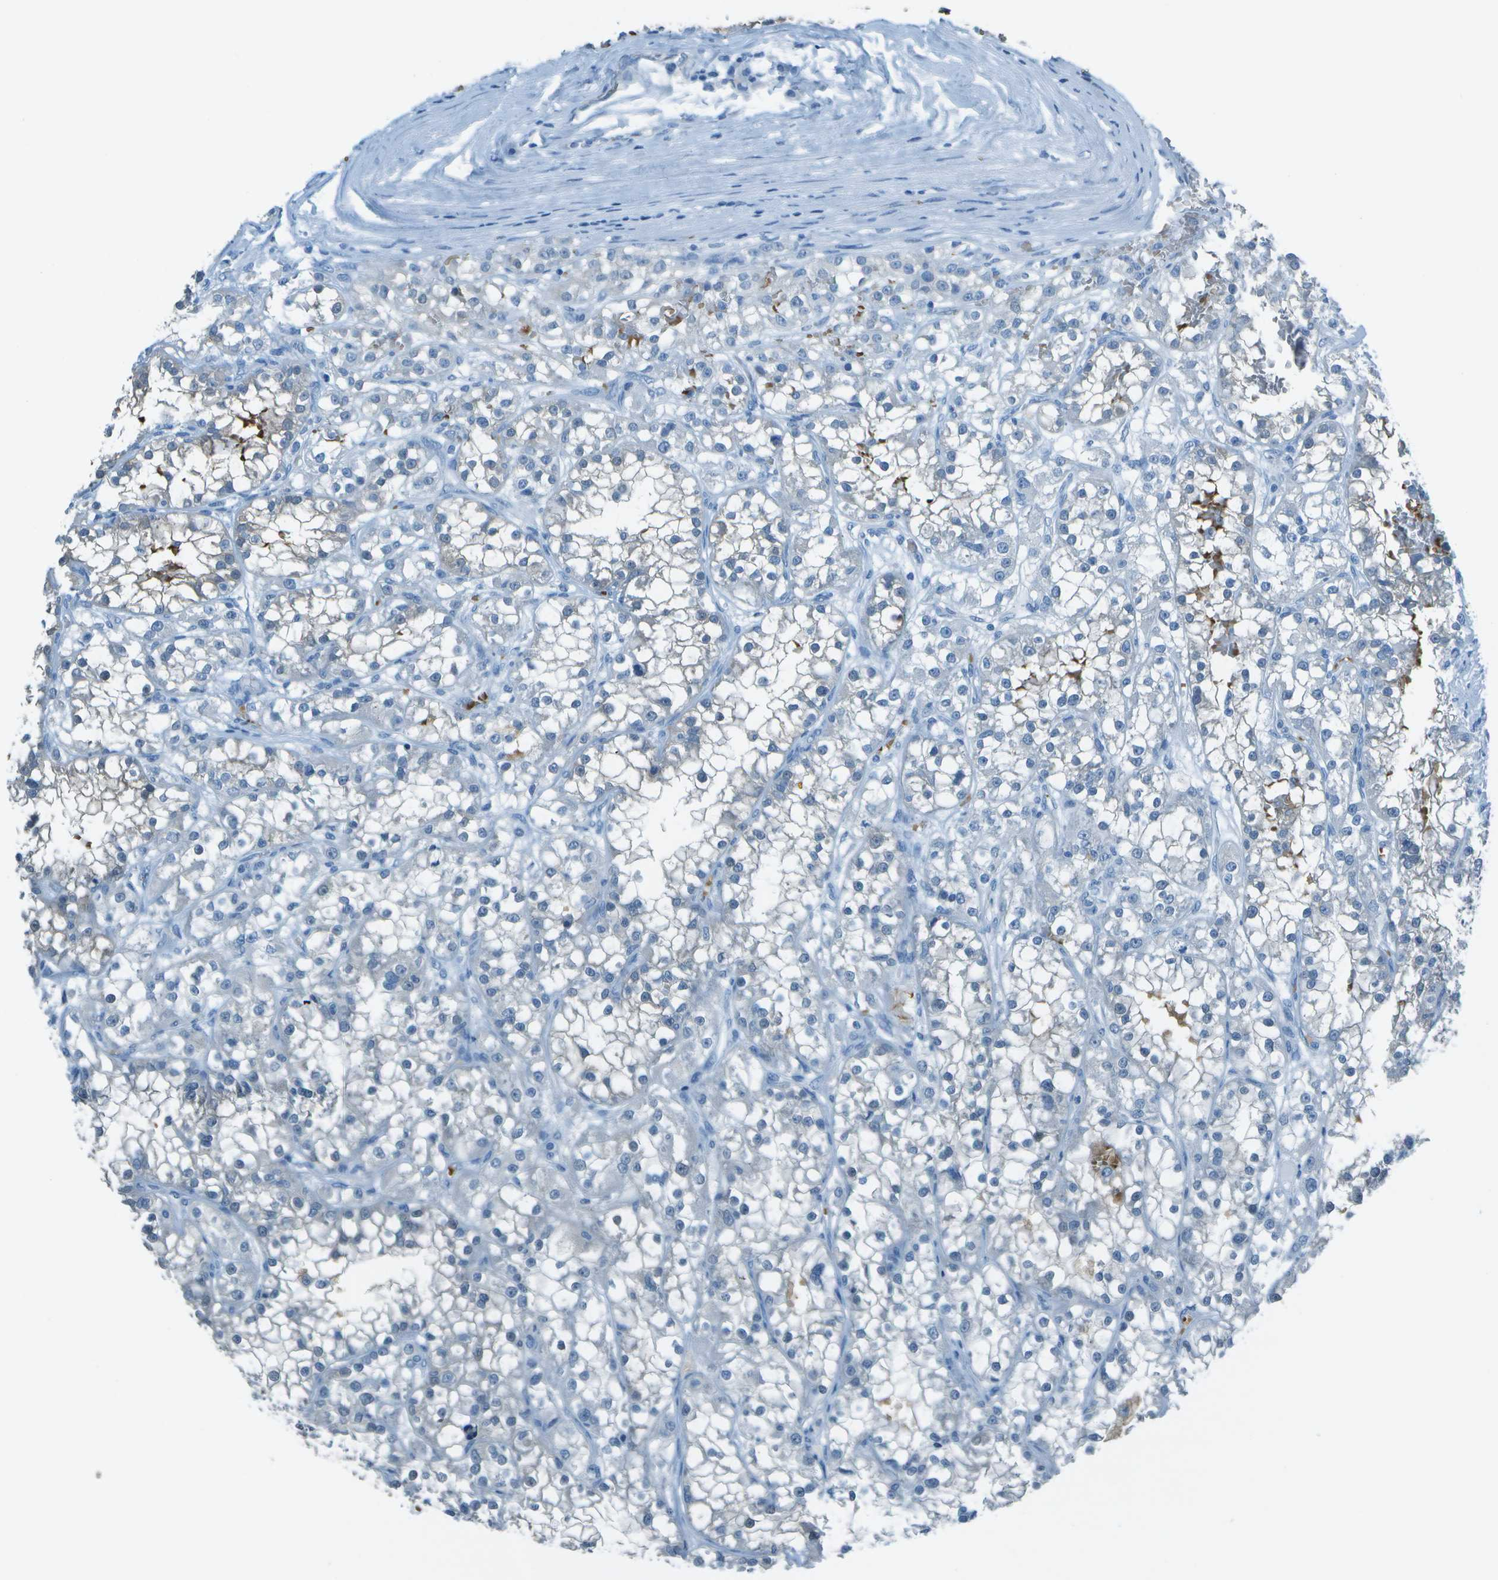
{"staining": {"intensity": "negative", "quantity": "none", "location": "none"}, "tissue": "renal cancer", "cell_type": "Tumor cells", "image_type": "cancer", "snomed": [{"axis": "morphology", "description": "Adenocarcinoma, NOS"}, {"axis": "topography", "description": "Kidney"}], "caption": "Immunohistochemistry of human renal cancer (adenocarcinoma) reveals no staining in tumor cells.", "gene": "ASL", "patient": {"sex": "female", "age": 52}}